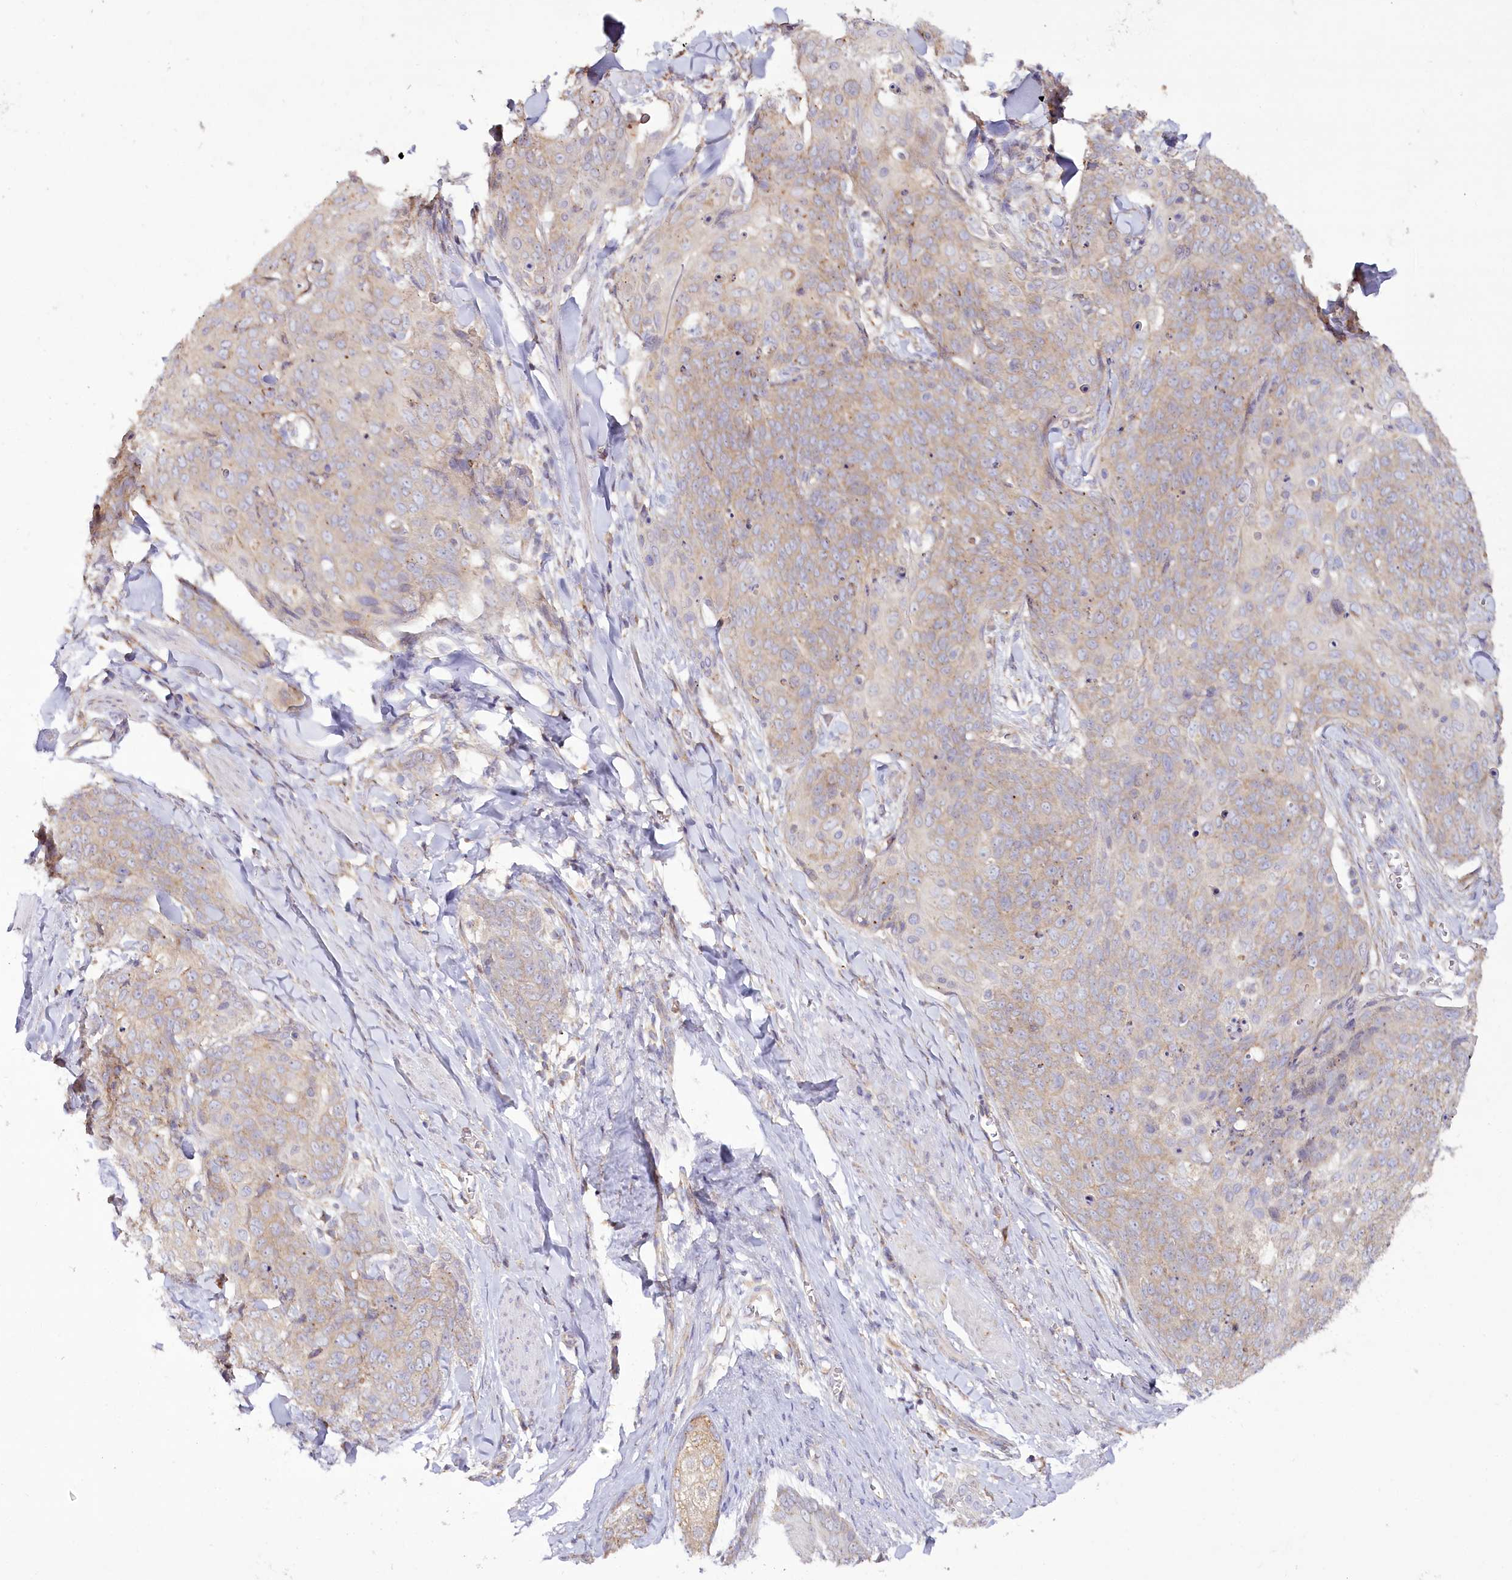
{"staining": {"intensity": "weak", "quantity": ">75%", "location": "cytoplasmic/membranous"}, "tissue": "skin cancer", "cell_type": "Tumor cells", "image_type": "cancer", "snomed": [{"axis": "morphology", "description": "Squamous cell carcinoma, NOS"}, {"axis": "topography", "description": "Skin"}, {"axis": "topography", "description": "Vulva"}], "caption": "High-magnification brightfield microscopy of skin cancer (squamous cell carcinoma) stained with DAB (brown) and counterstained with hematoxylin (blue). tumor cells exhibit weak cytoplasmic/membranous staining is seen in approximately>75% of cells.", "gene": "ACOX2", "patient": {"sex": "female", "age": 85}}